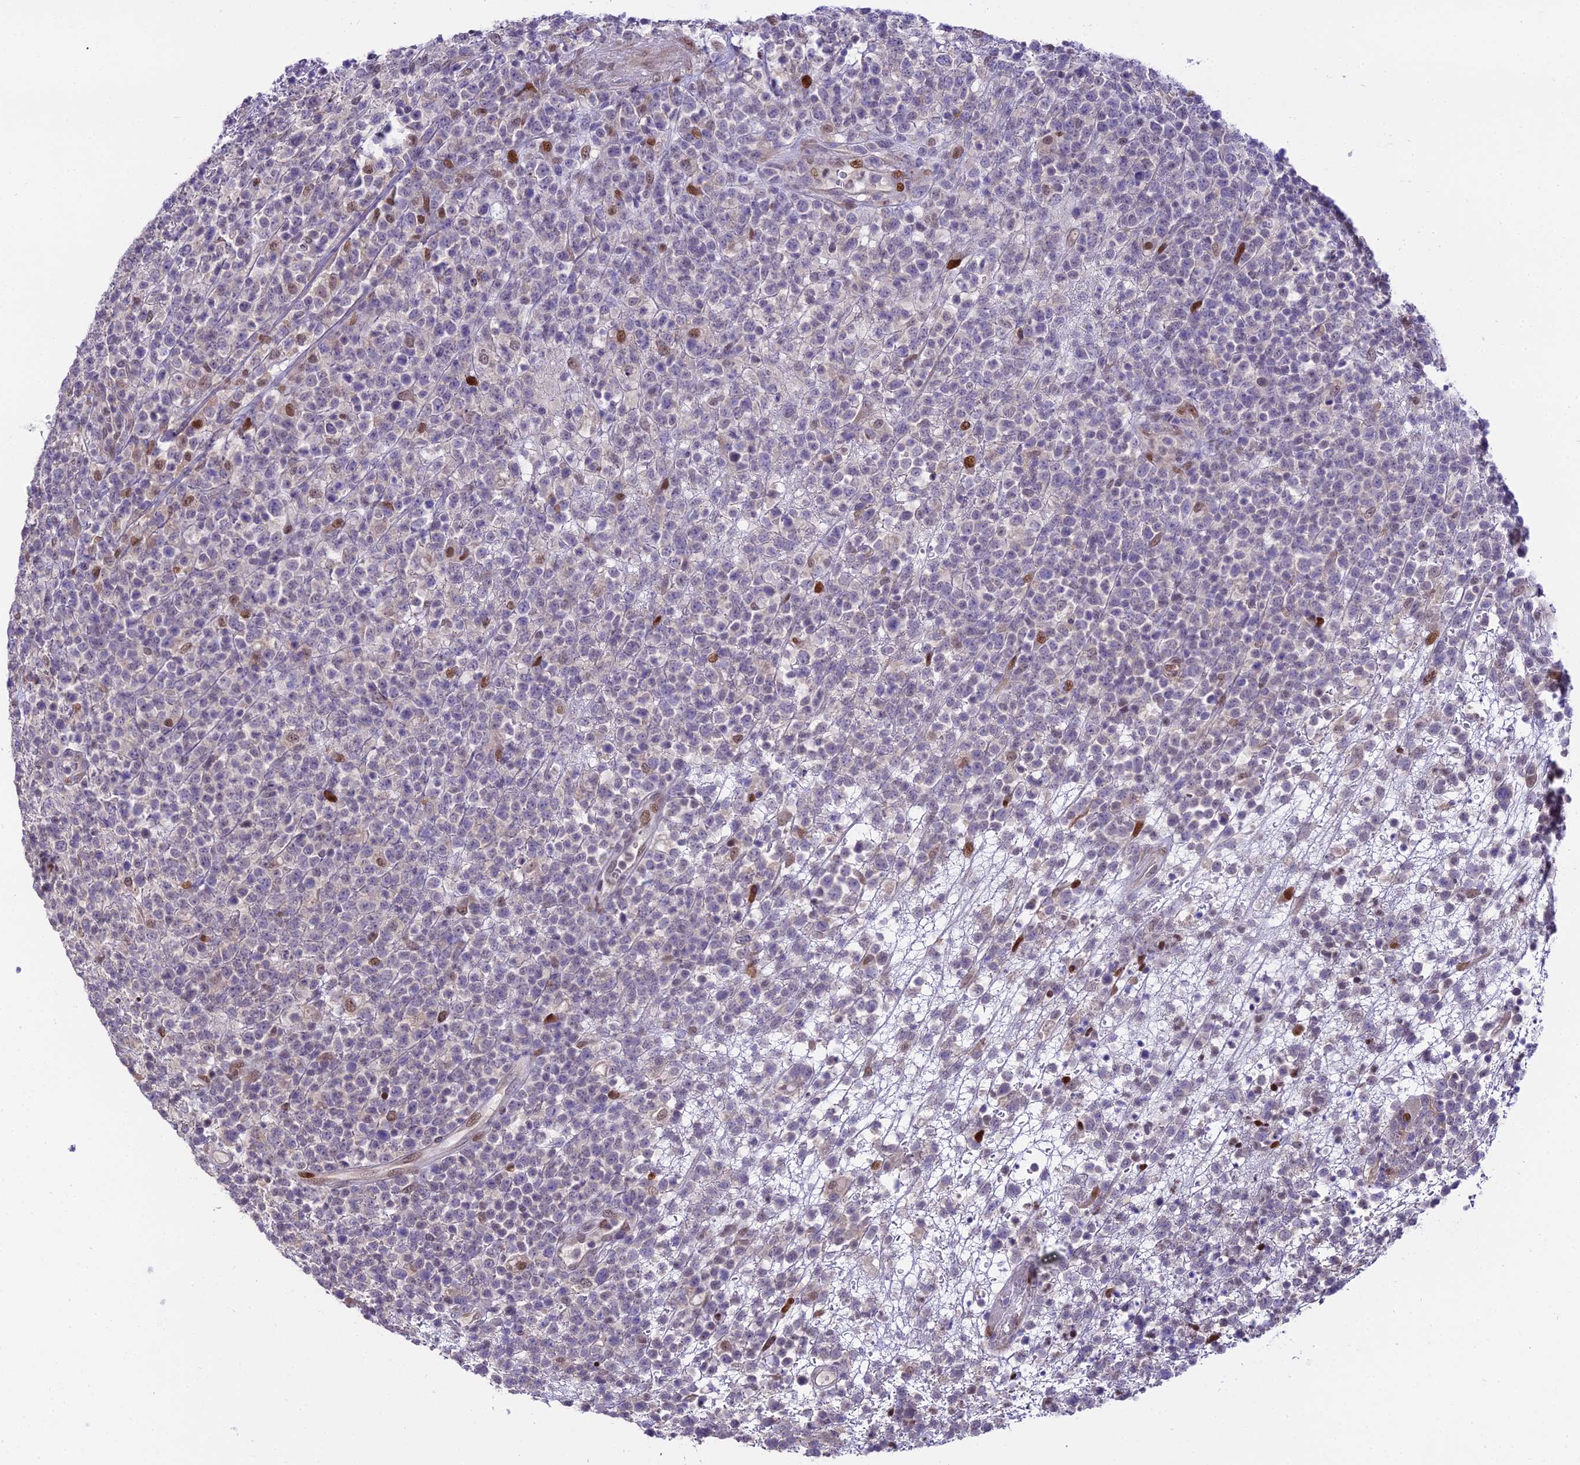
{"staining": {"intensity": "negative", "quantity": "none", "location": "none"}, "tissue": "lymphoma", "cell_type": "Tumor cells", "image_type": "cancer", "snomed": [{"axis": "morphology", "description": "Malignant lymphoma, non-Hodgkin's type, High grade"}, {"axis": "topography", "description": "Colon"}], "caption": "High power microscopy micrograph of an immunohistochemistry histopathology image of lymphoma, revealing no significant staining in tumor cells.", "gene": "ZNF707", "patient": {"sex": "female", "age": 53}}